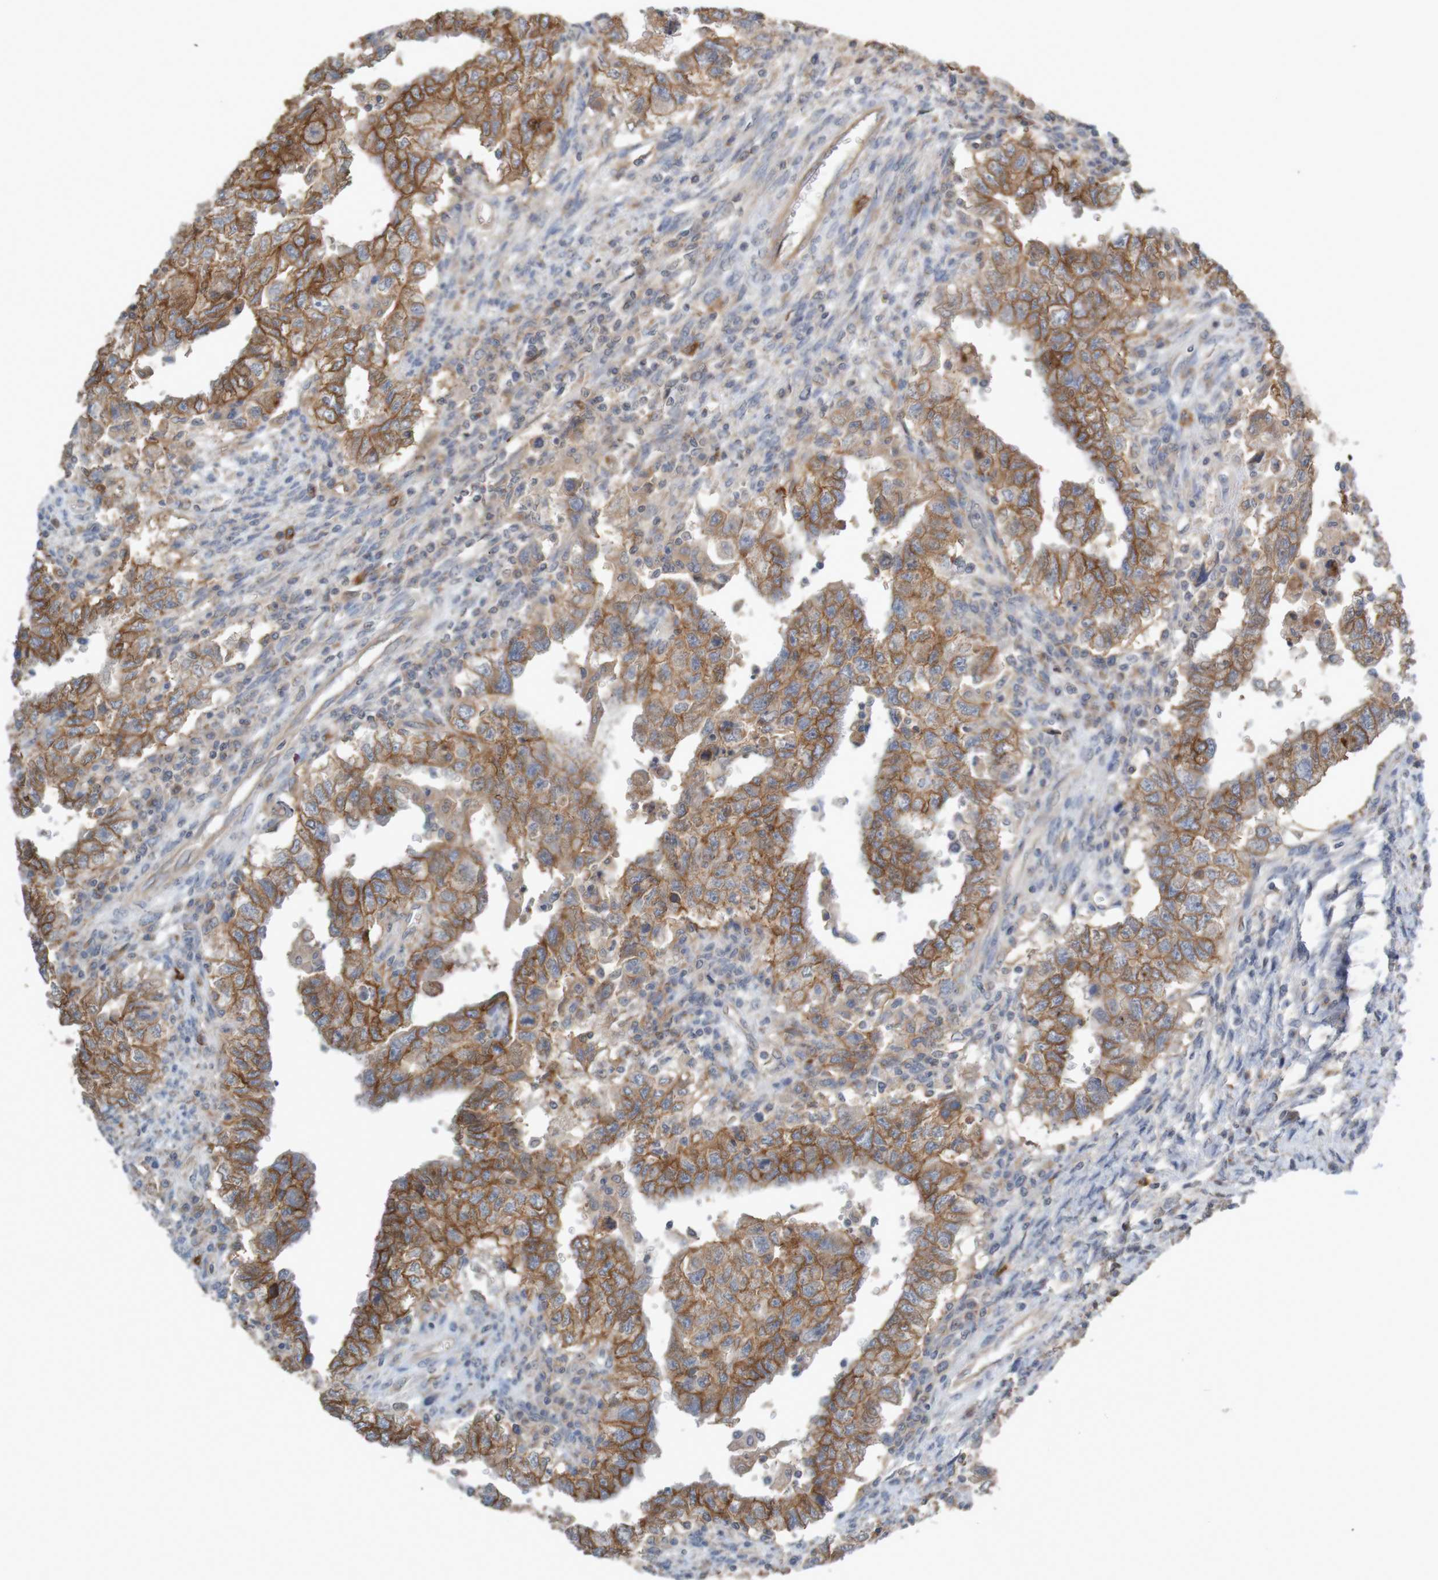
{"staining": {"intensity": "moderate", "quantity": ">75%", "location": "cytoplasmic/membranous"}, "tissue": "testis cancer", "cell_type": "Tumor cells", "image_type": "cancer", "snomed": [{"axis": "morphology", "description": "Carcinoma, Embryonal, NOS"}, {"axis": "topography", "description": "Testis"}], "caption": "Human testis cancer (embryonal carcinoma) stained for a protein (brown) displays moderate cytoplasmic/membranous positive staining in about >75% of tumor cells.", "gene": "B3GAT2", "patient": {"sex": "male", "age": 26}}